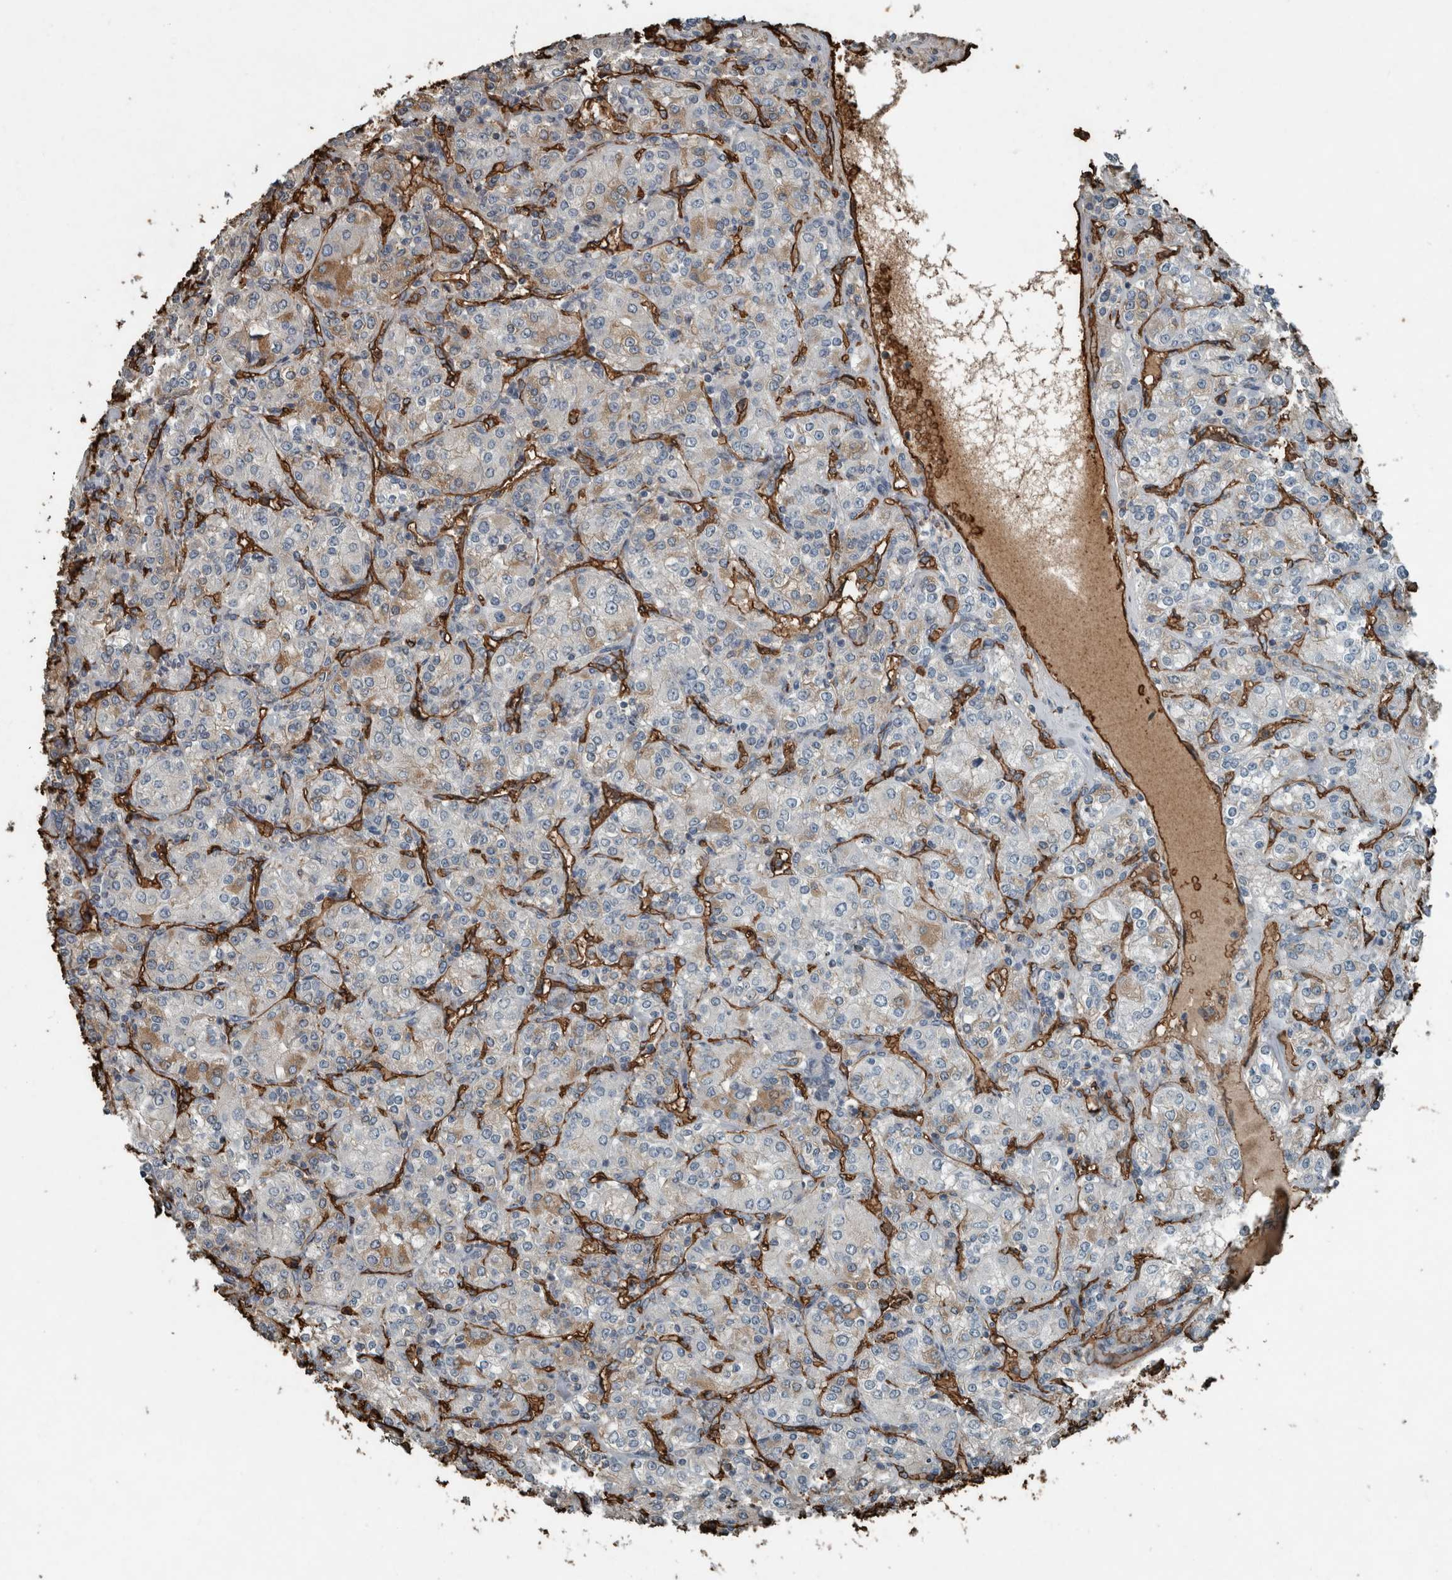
{"staining": {"intensity": "weak", "quantity": "<25%", "location": "cytoplasmic/membranous"}, "tissue": "renal cancer", "cell_type": "Tumor cells", "image_type": "cancer", "snomed": [{"axis": "morphology", "description": "Adenocarcinoma, NOS"}, {"axis": "topography", "description": "Kidney"}], "caption": "Adenocarcinoma (renal) stained for a protein using IHC displays no positivity tumor cells.", "gene": "LBP", "patient": {"sex": "male", "age": 77}}